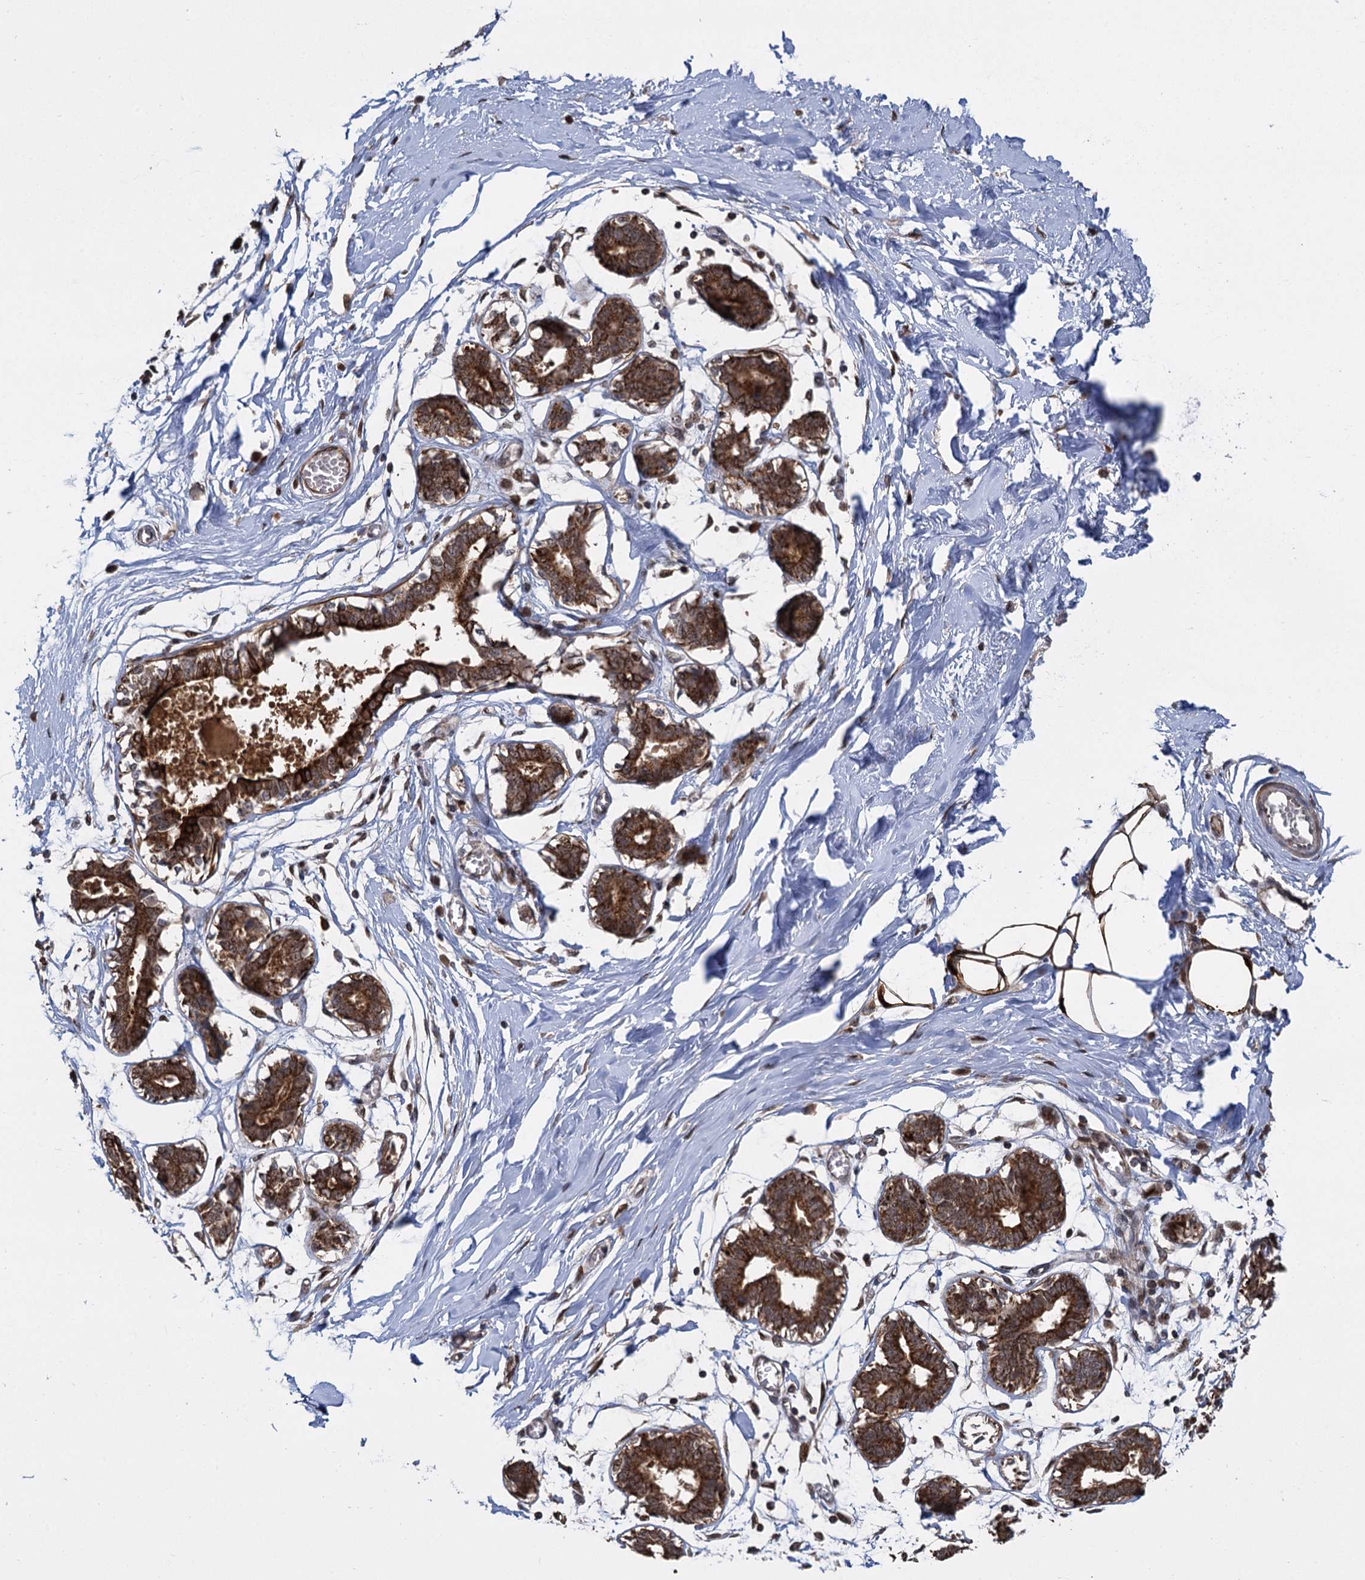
{"staining": {"intensity": "strong", "quantity": ">75%", "location": "cytoplasmic/membranous,nuclear"}, "tissue": "breast", "cell_type": "Adipocytes", "image_type": "normal", "snomed": [{"axis": "morphology", "description": "Normal tissue, NOS"}, {"axis": "topography", "description": "Breast"}], "caption": "A high-resolution histopathology image shows immunohistochemistry staining of benign breast, which shows strong cytoplasmic/membranous,nuclear staining in about >75% of adipocytes.", "gene": "GAL3ST4", "patient": {"sex": "female", "age": 27}}